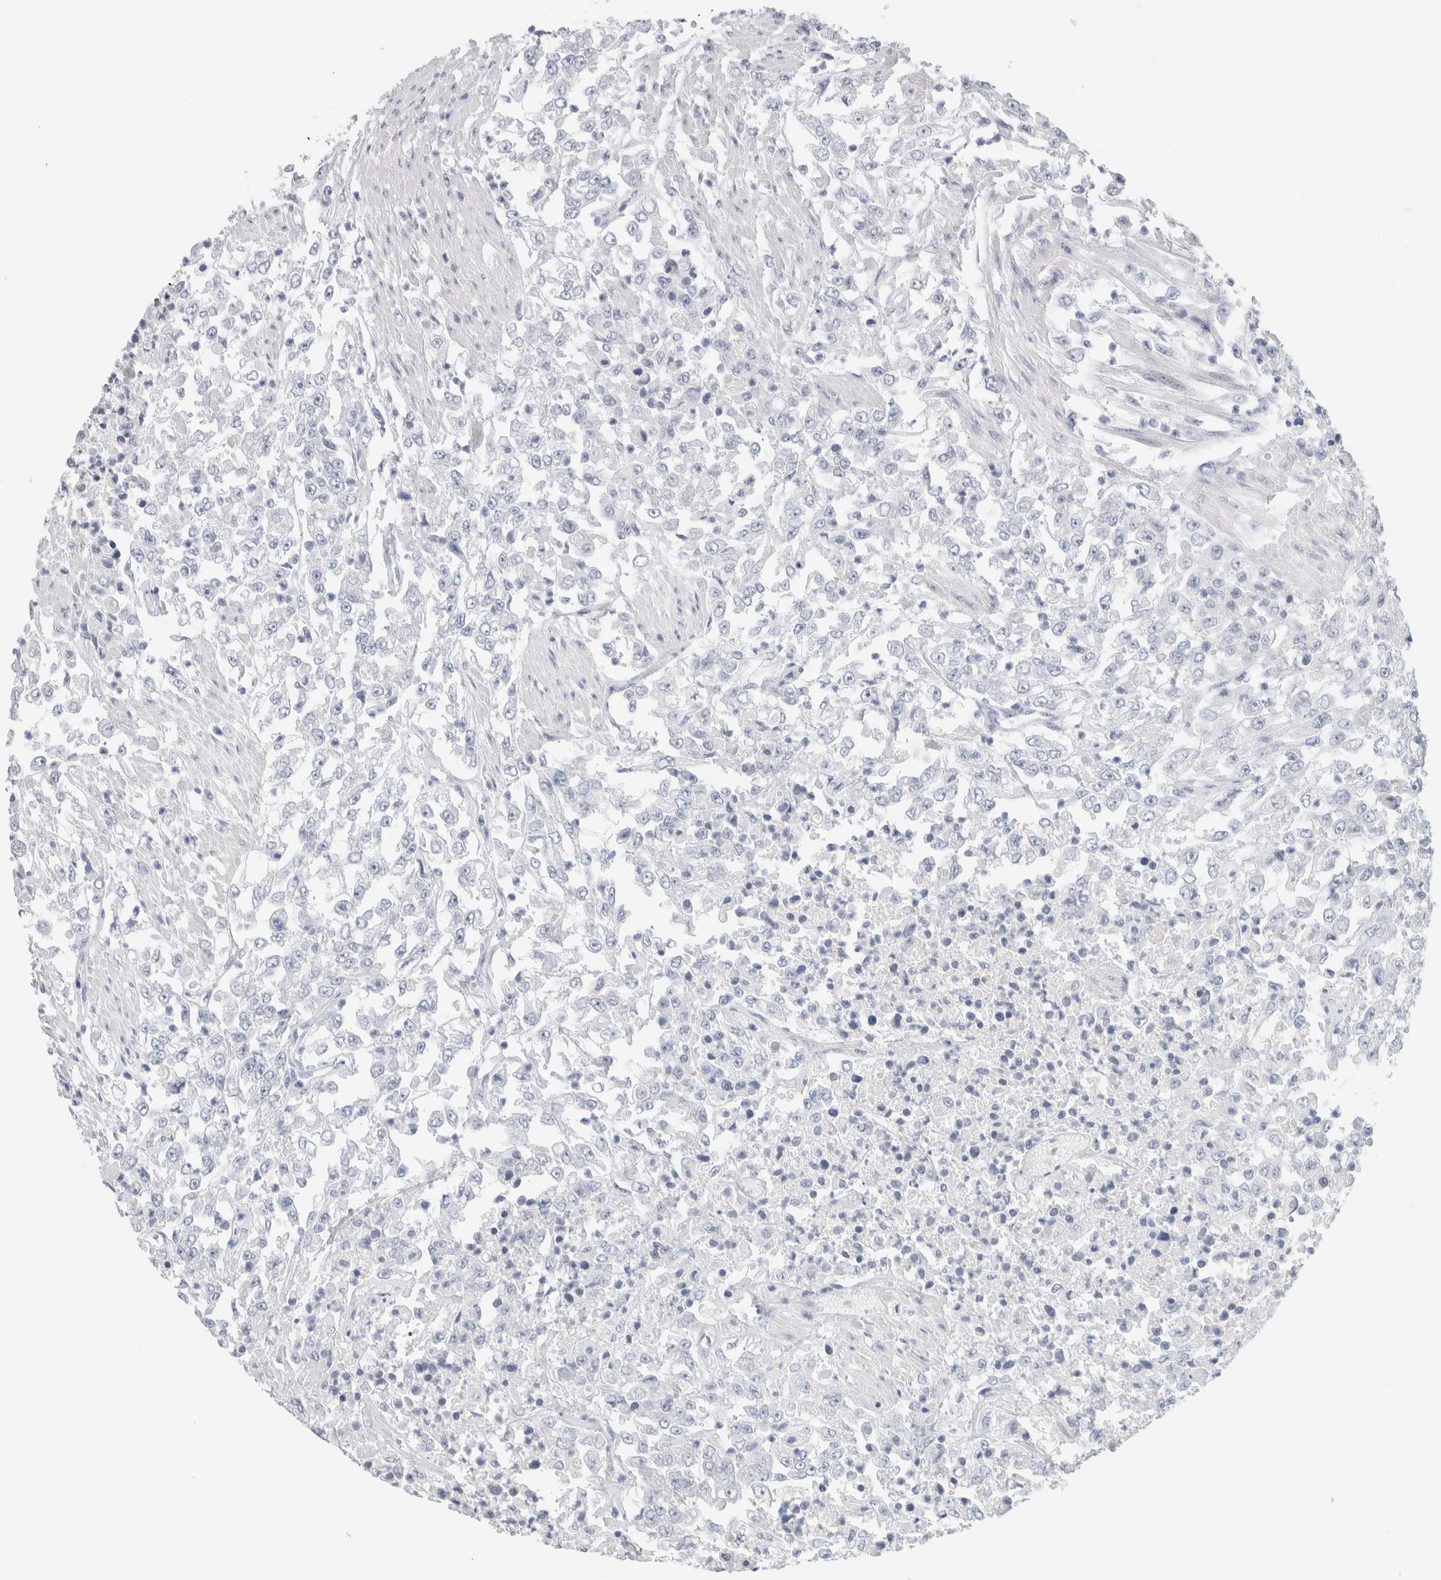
{"staining": {"intensity": "negative", "quantity": "none", "location": "none"}, "tissue": "urothelial cancer", "cell_type": "Tumor cells", "image_type": "cancer", "snomed": [{"axis": "morphology", "description": "Urothelial carcinoma, High grade"}, {"axis": "topography", "description": "Urinary bladder"}], "caption": "The immunohistochemistry (IHC) photomicrograph has no significant staining in tumor cells of high-grade urothelial carcinoma tissue.", "gene": "IL6", "patient": {"sex": "male", "age": 46}}